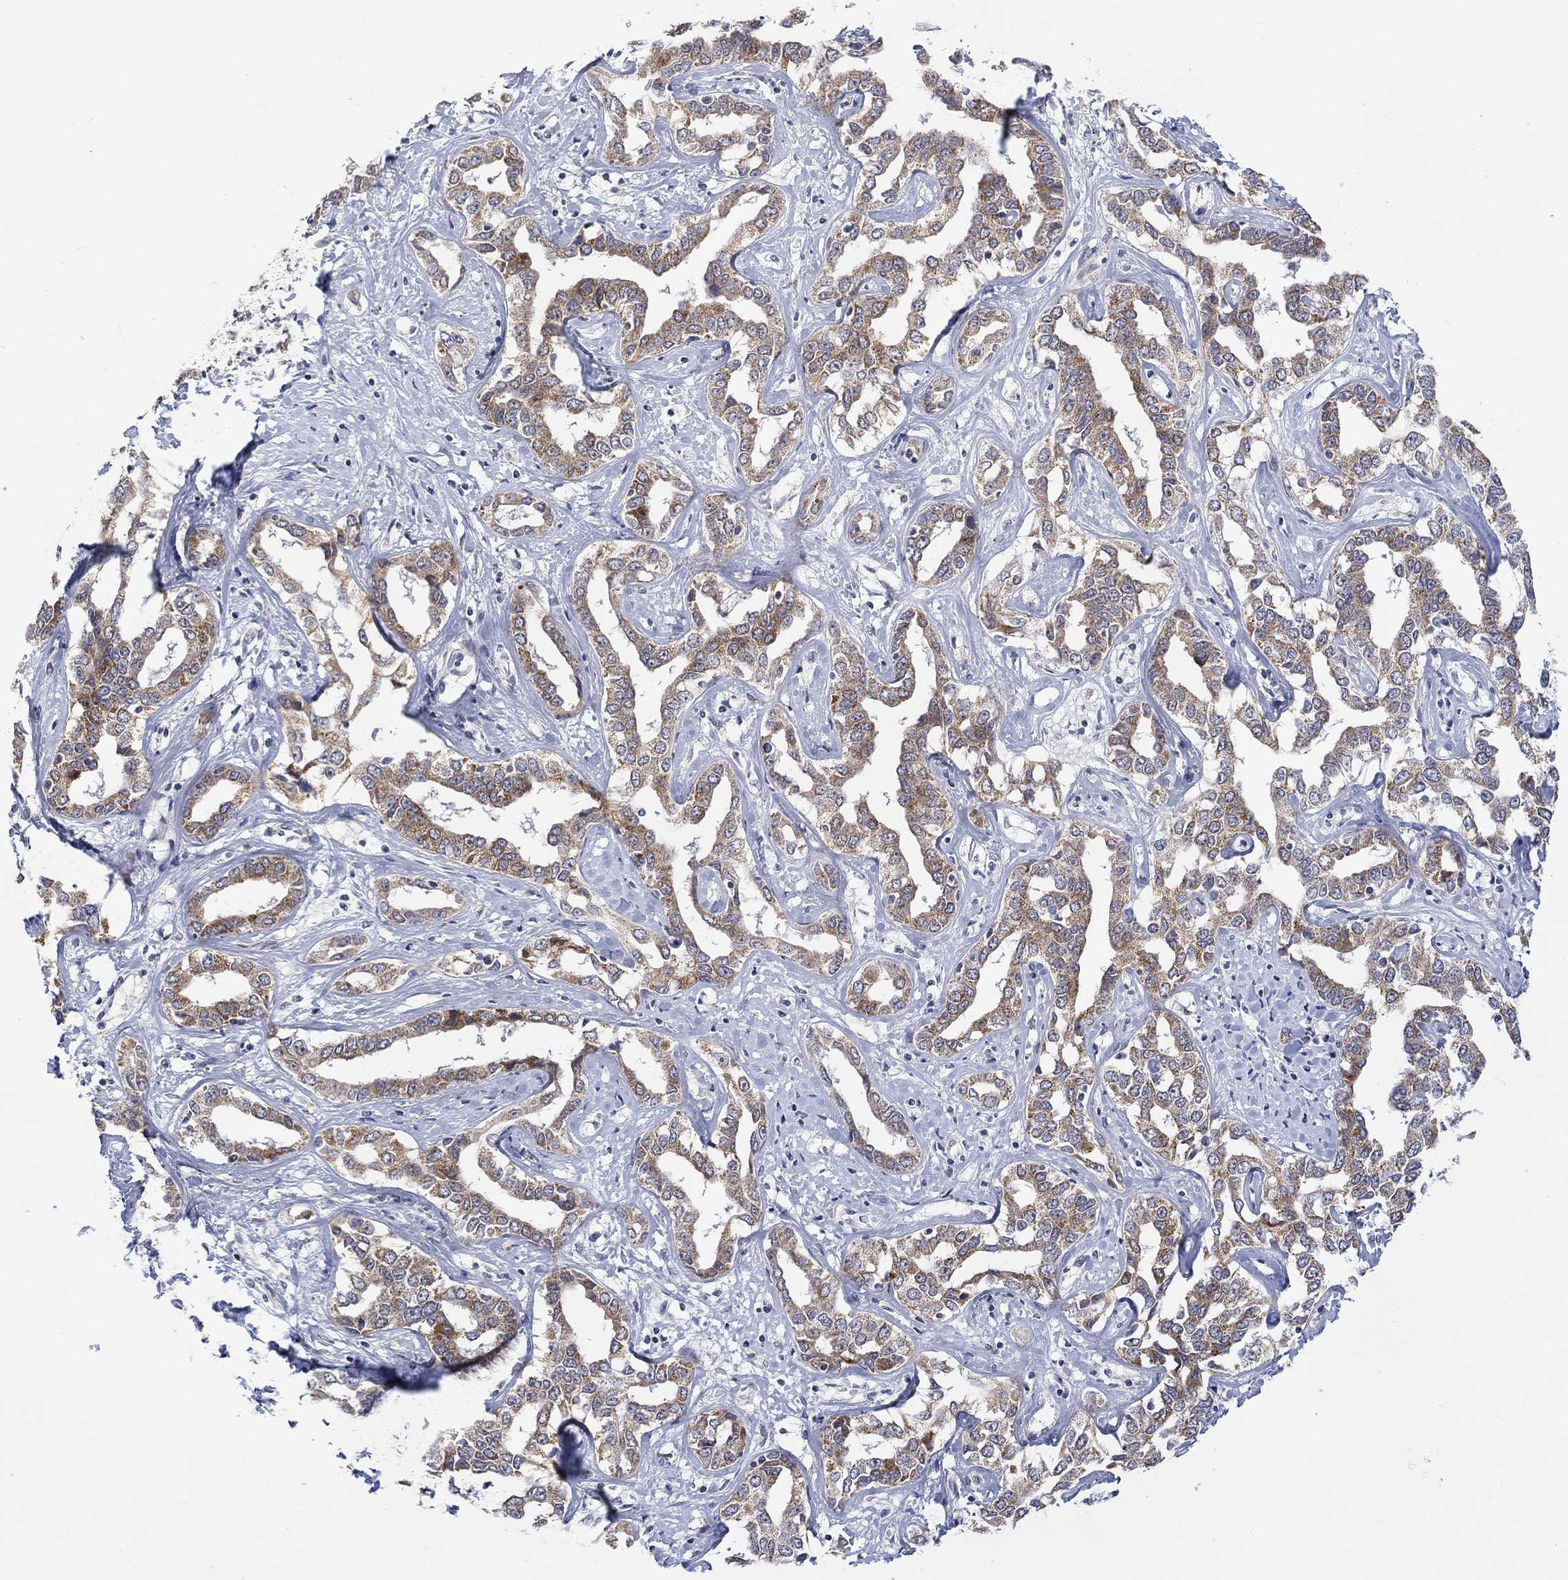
{"staining": {"intensity": "moderate", "quantity": ">75%", "location": "cytoplasmic/membranous"}, "tissue": "liver cancer", "cell_type": "Tumor cells", "image_type": "cancer", "snomed": [{"axis": "morphology", "description": "Cholangiocarcinoma"}, {"axis": "topography", "description": "Liver"}], "caption": "Immunohistochemical staining of human cholangiocarcinoma (liver) displays medium levels of moderate cytoplasmic/membranous expression in approximately >75% of tumor cells.", "gene": "SLC48A1", "patient": {"sex": "male", "age": 59}}